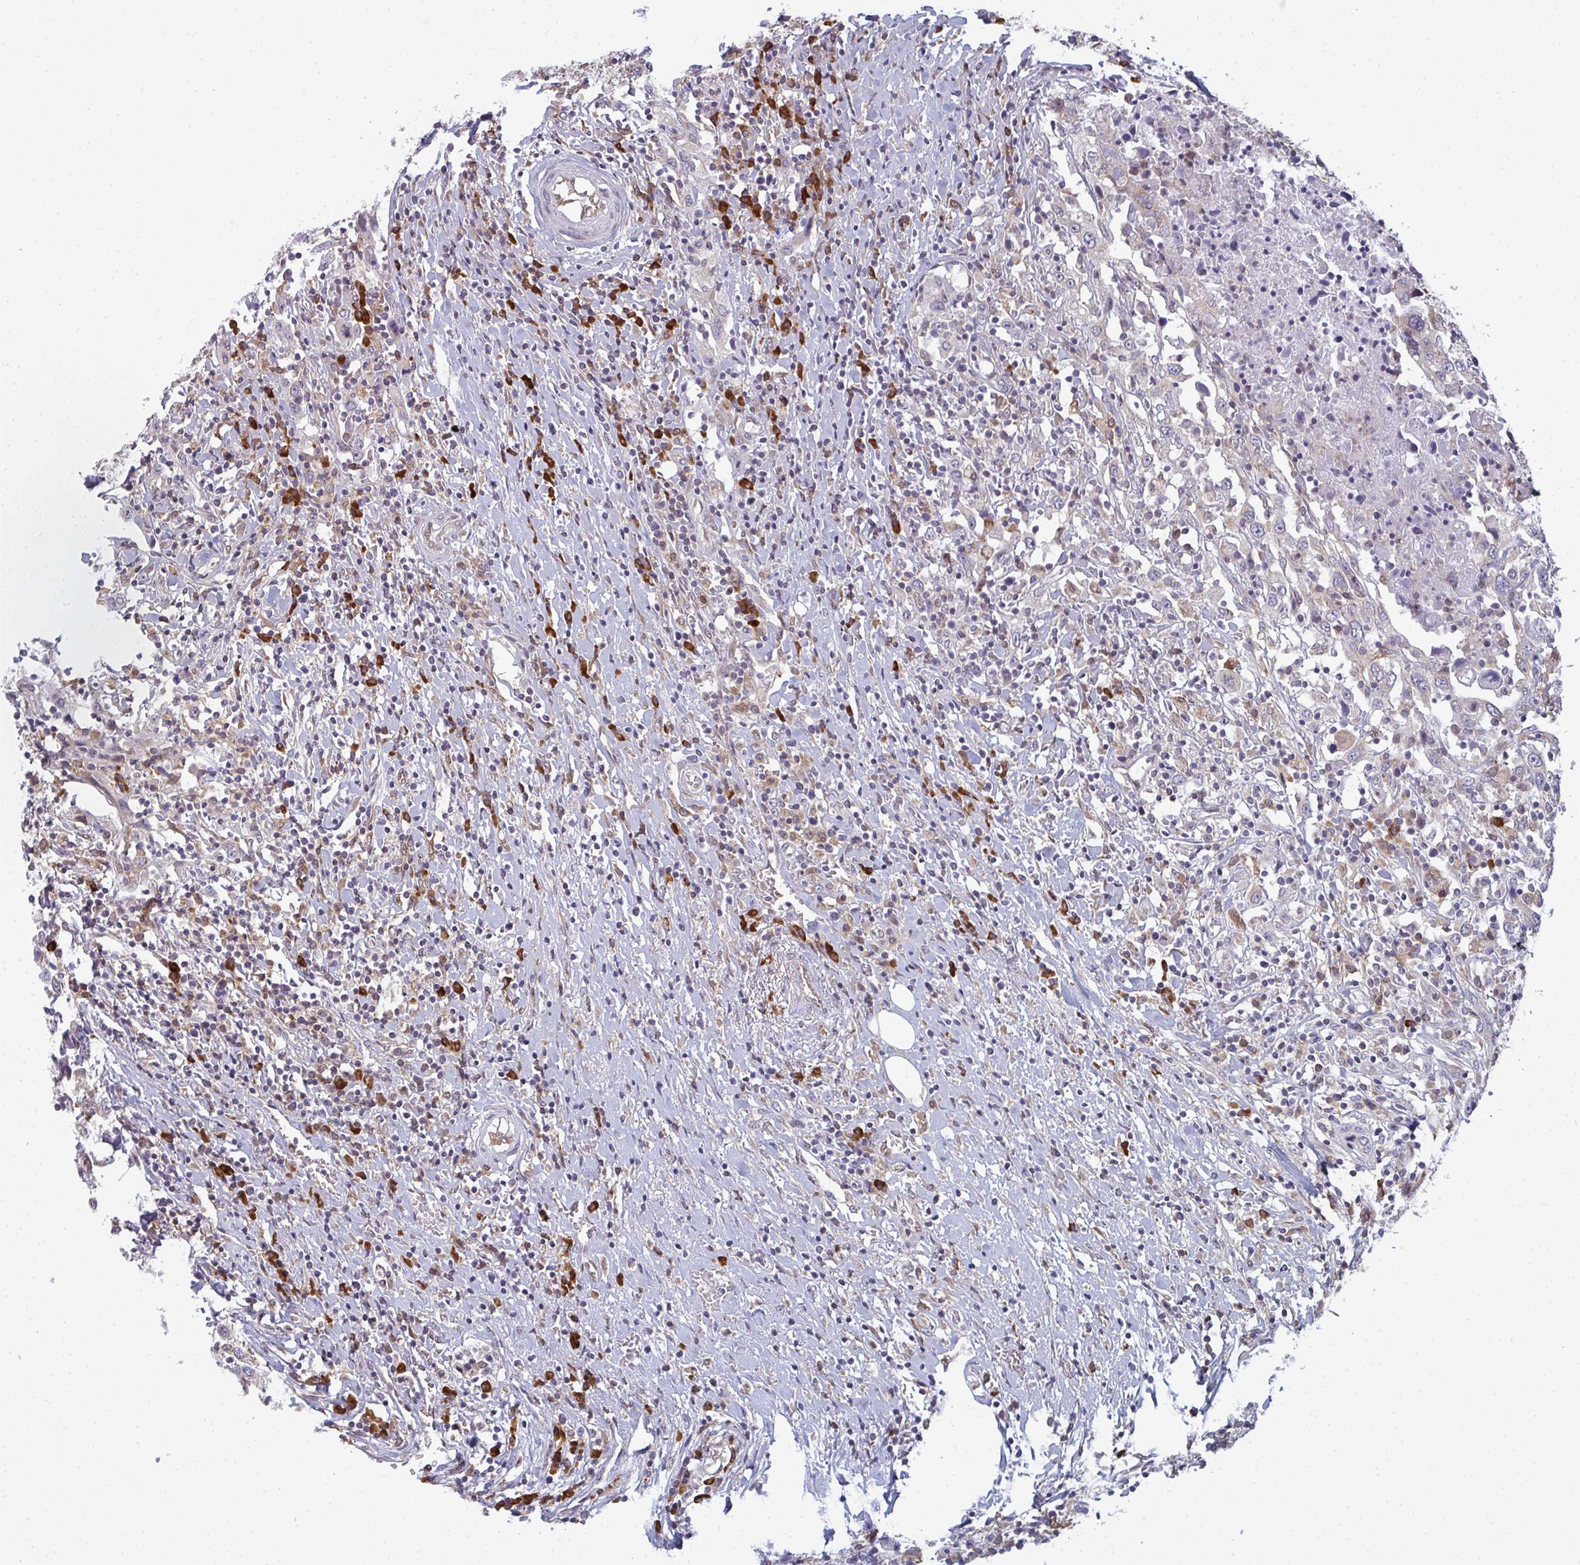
{"staining": {"intensity": "negative", "quantity": "none", "location": "none"}, "tissue": "urothelial cancer", "cell_type": "Tumor cells", "image_type": "cancer", "snomed": [{"axis": "morphology", "description": "Urothelial carcinoma, High grade"}, {"axis": "topography", "description": "Urinary bladder"}], "caption": "Urothelial cancer was stained to show a protein in brown. There is no significant positivity in tumor cells.", "gene": "LYSMD4", "patient": {"sex": "male", "age": 61}}